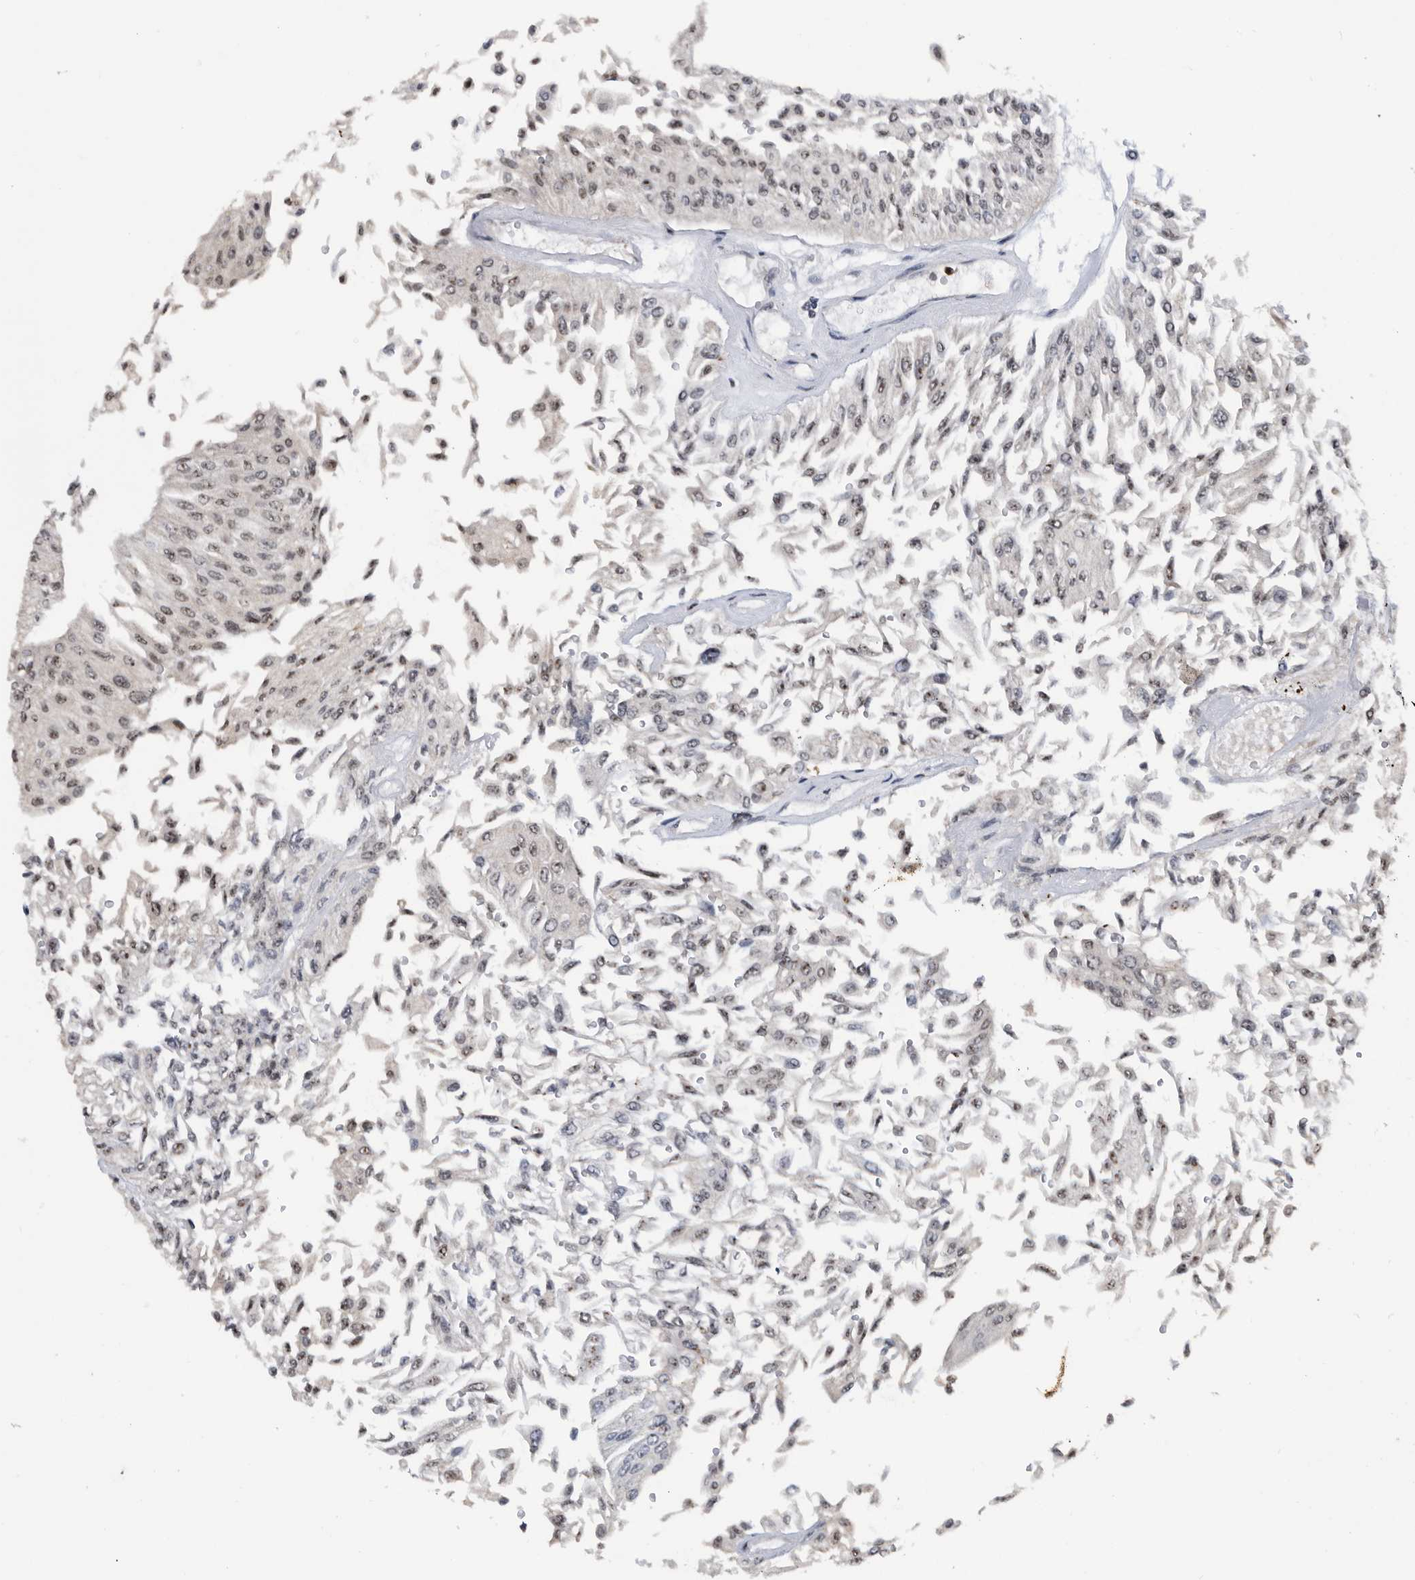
{"staining": {"intensity": "weak", "quantity": "25%-75%", "location": "nuclear"}, "tissue": "urothelial cancer", "cell_type": "Tumor cells", "image_type": "cancer", "snomed": [{"axis": "morphology", "description": "Urothelial carcinoma, Low grade"}, {"axis": "topography", "description": "Urinary bladder"}], "caption": "Protein expression analysis of urothelial cancer shows weak nuclear expression in approximately 25%-75% of tumor cells.", "gene": "ZNF260", "patient": {"sex": "male", "age": 67}}